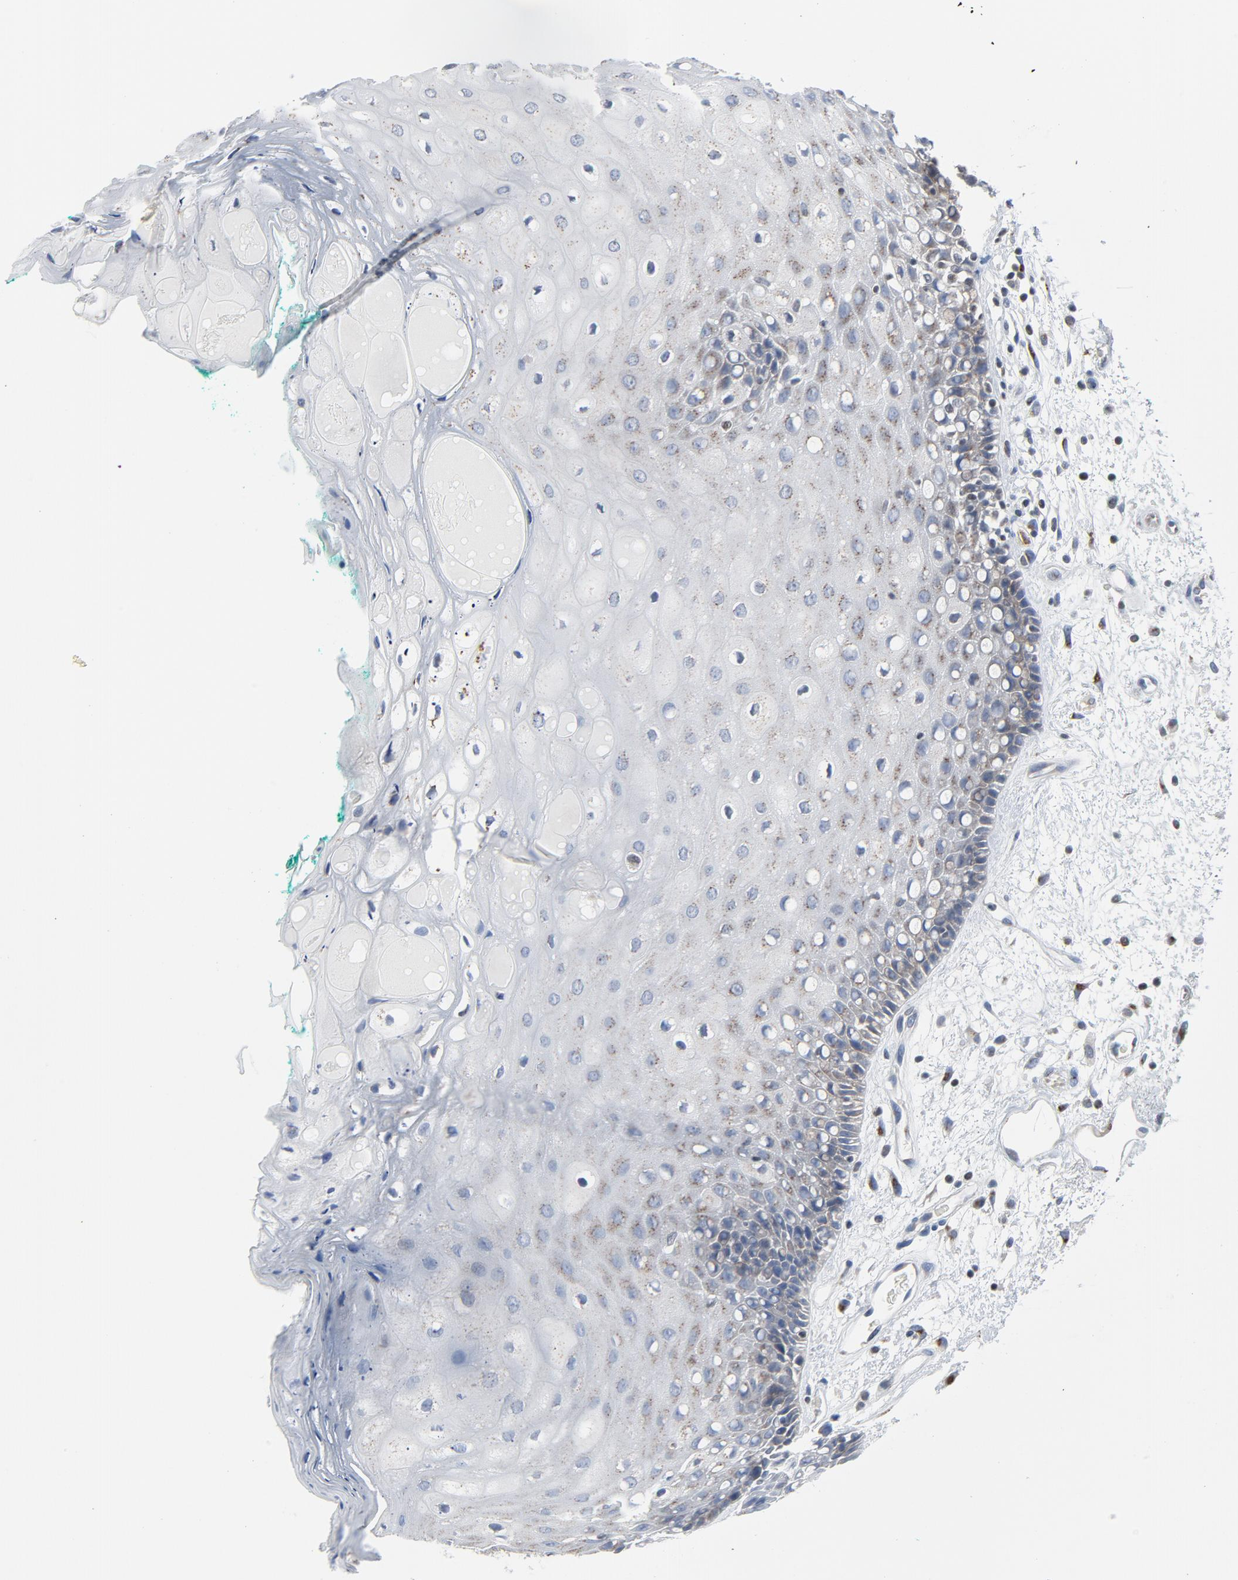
{"staining": {"intensity": "moderate", "quantity": "<25%", "location": "cytoplasmic/membranous"}, "tissue": "oral mucosa", "cell_type": "Squamous epithelial cells", "image_type": "normal", "snomed": [{"axis": "morphology", "description": "Normal tissue, NOS"}, {"axis": "morphology", "description": "Squamous cell carcinoma, NOS"}, {"axis": "topography", "description": "Skeletal muscle"}, {"axis": "topography", "description": "Oral tissue"}, {"axis": "topography", "description": "Head-Neck"}], "caption": "A photomicrograph showing moderate cytoplasmic/membranous expression in approximately <25% of squamous epithelial cells in normal oral mucosa, as visualized by brown immunohistochemical staining.", "gene": "YIPF6", "patient": {"sex": "female", "age": 84}}